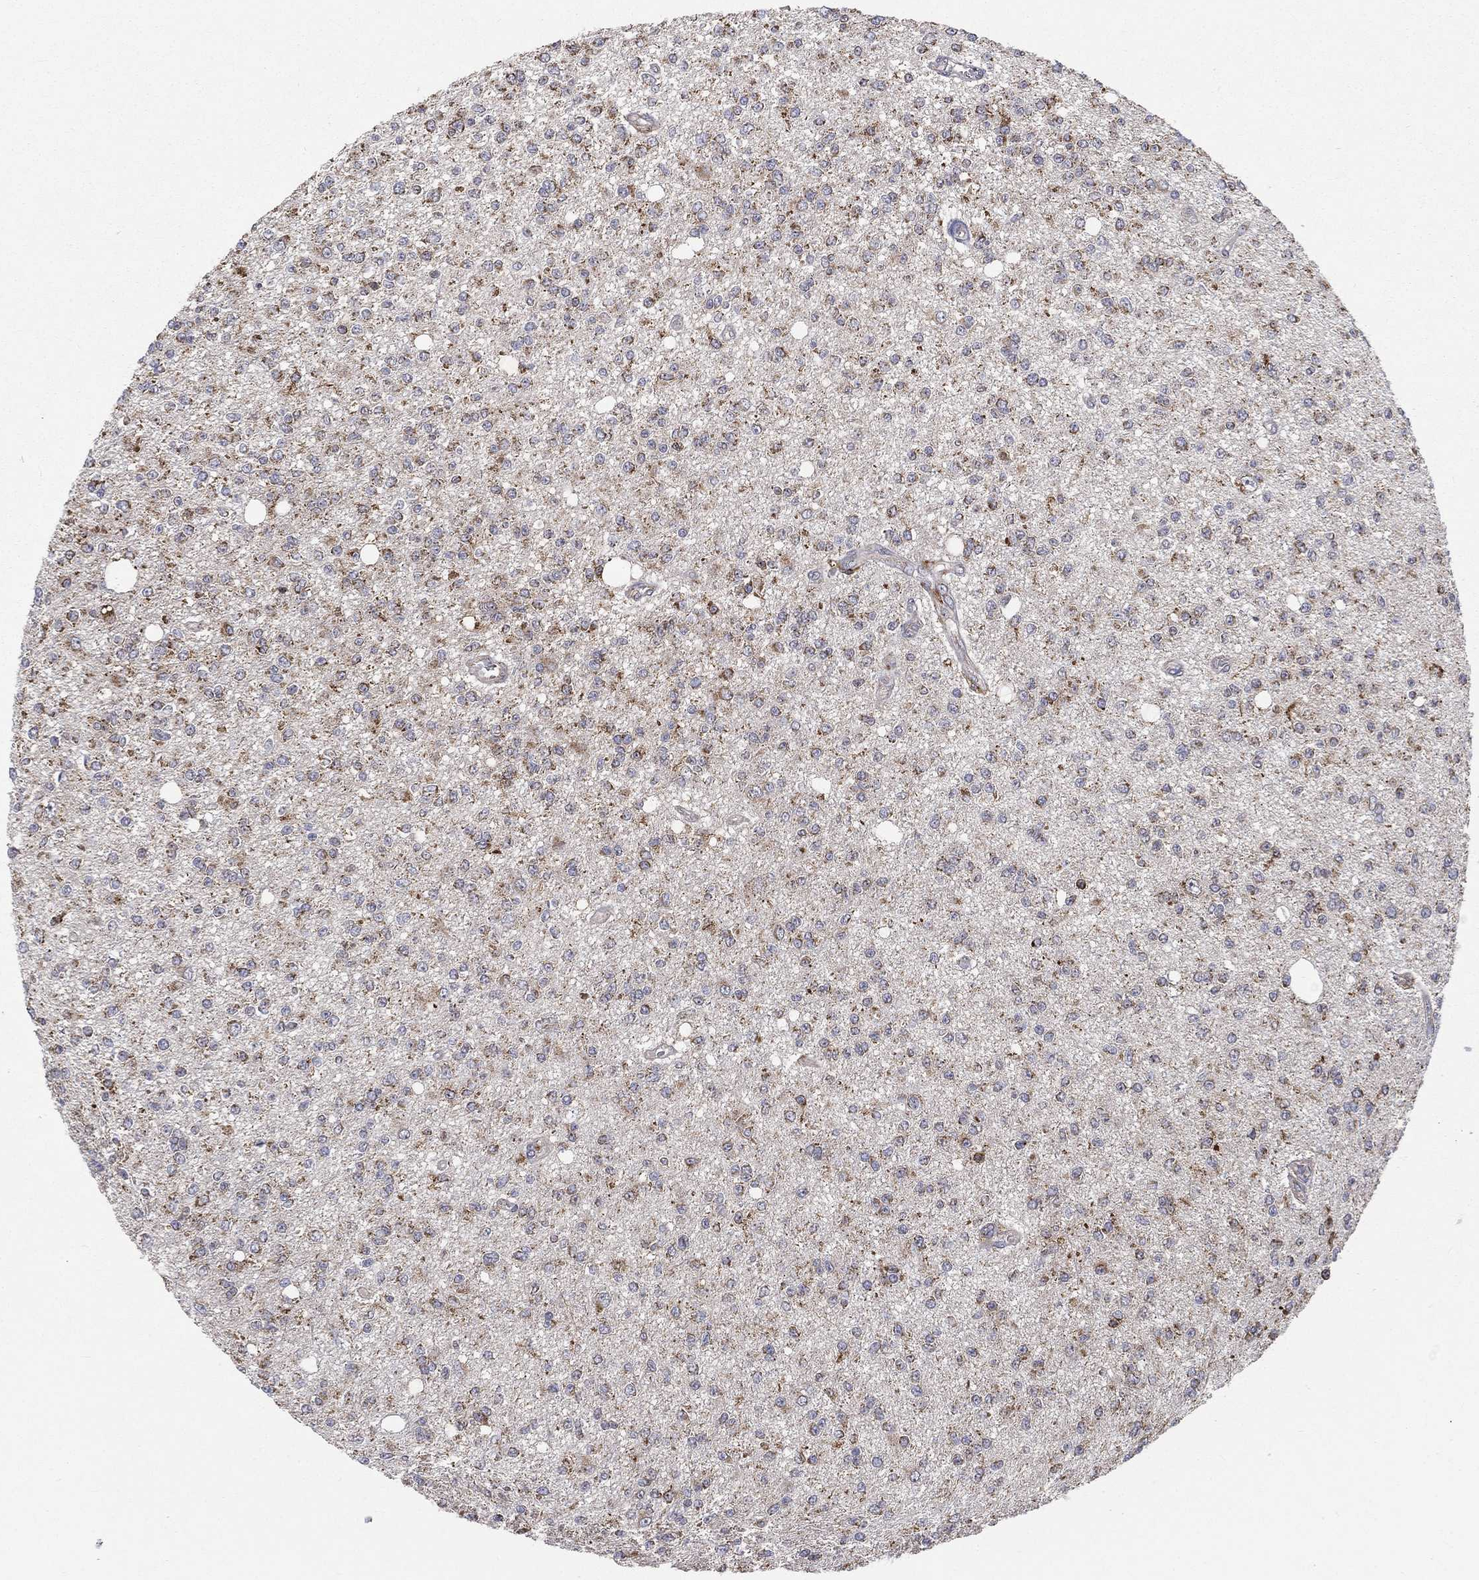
{"staining": {"intensity": "moderate", "quantity": "25%-75%", "location": "cytoplasmic/membranous"}, "tissue": "glioma", "cell_type": "Tumor cells", "image_type": "cancer", "snomed": [{"axis": "morphology", "description": "Glioma, malignant, Low grade"}, {"axis": "topography", "description": "Brain"}], "caption": "The immunohistochemical stain labels moderate cytoplasmic/membranous staining in tumor cells of malignant glioma (low-grade) tissue.", "gene": "RIN3", "patient": {"sex": "male", "age": 67}}